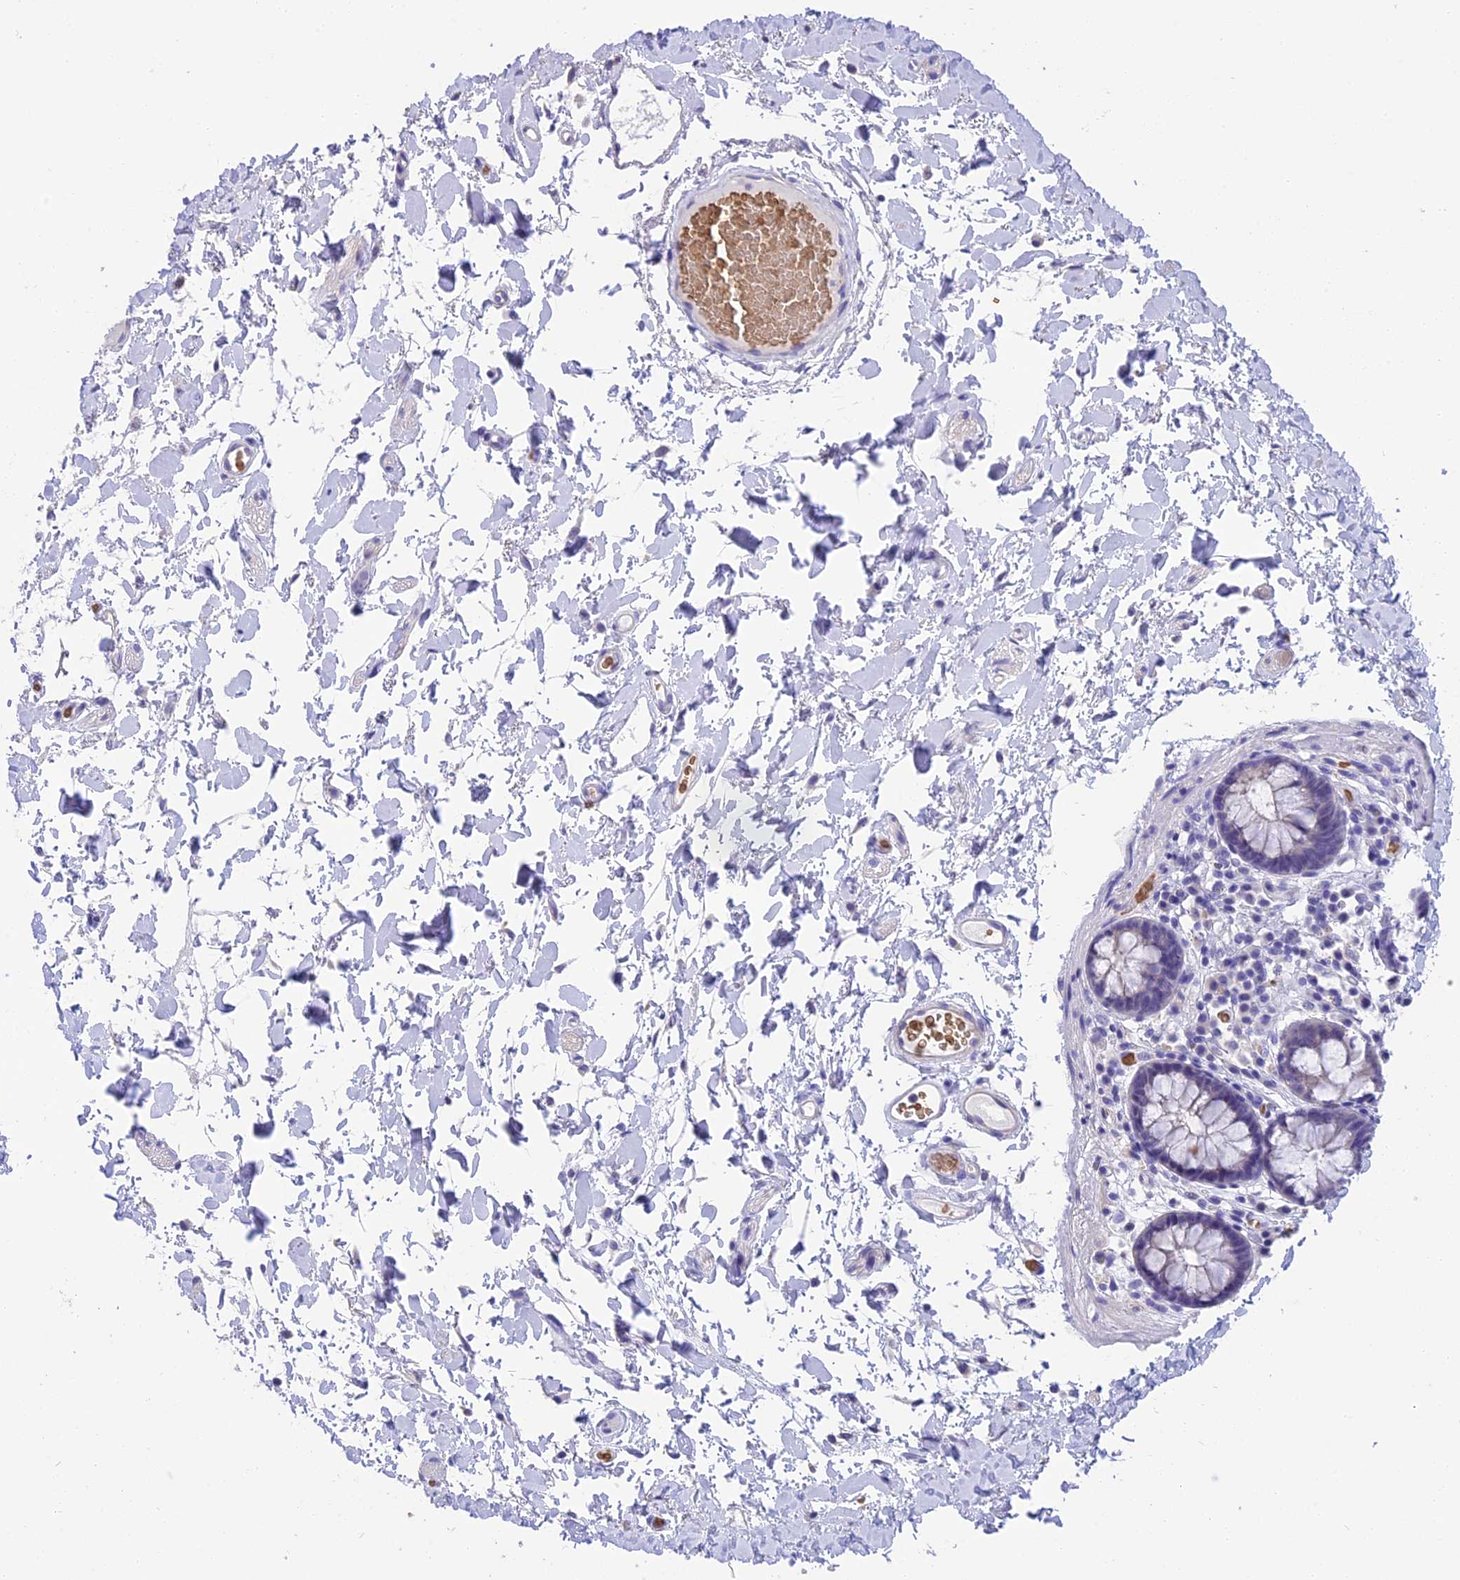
{"staining": {"intensity": "negative", "quantity": "none", "location": "none"}, "tissue": "colon", "cell_type": "Endothelial cells", "image_type": "normal", "snomed": [{"axis": "morphology", "description": "Normal tissue, NOS"}, {"axis": "topography", "description": "Colon"}], "caption": "A high-resolution image shows IHC staining of unremarkable colon, which shows no significant staining in endothelial cells.", "gene": "TNNC2", "patient": {"sex": "male", "age": 84}}